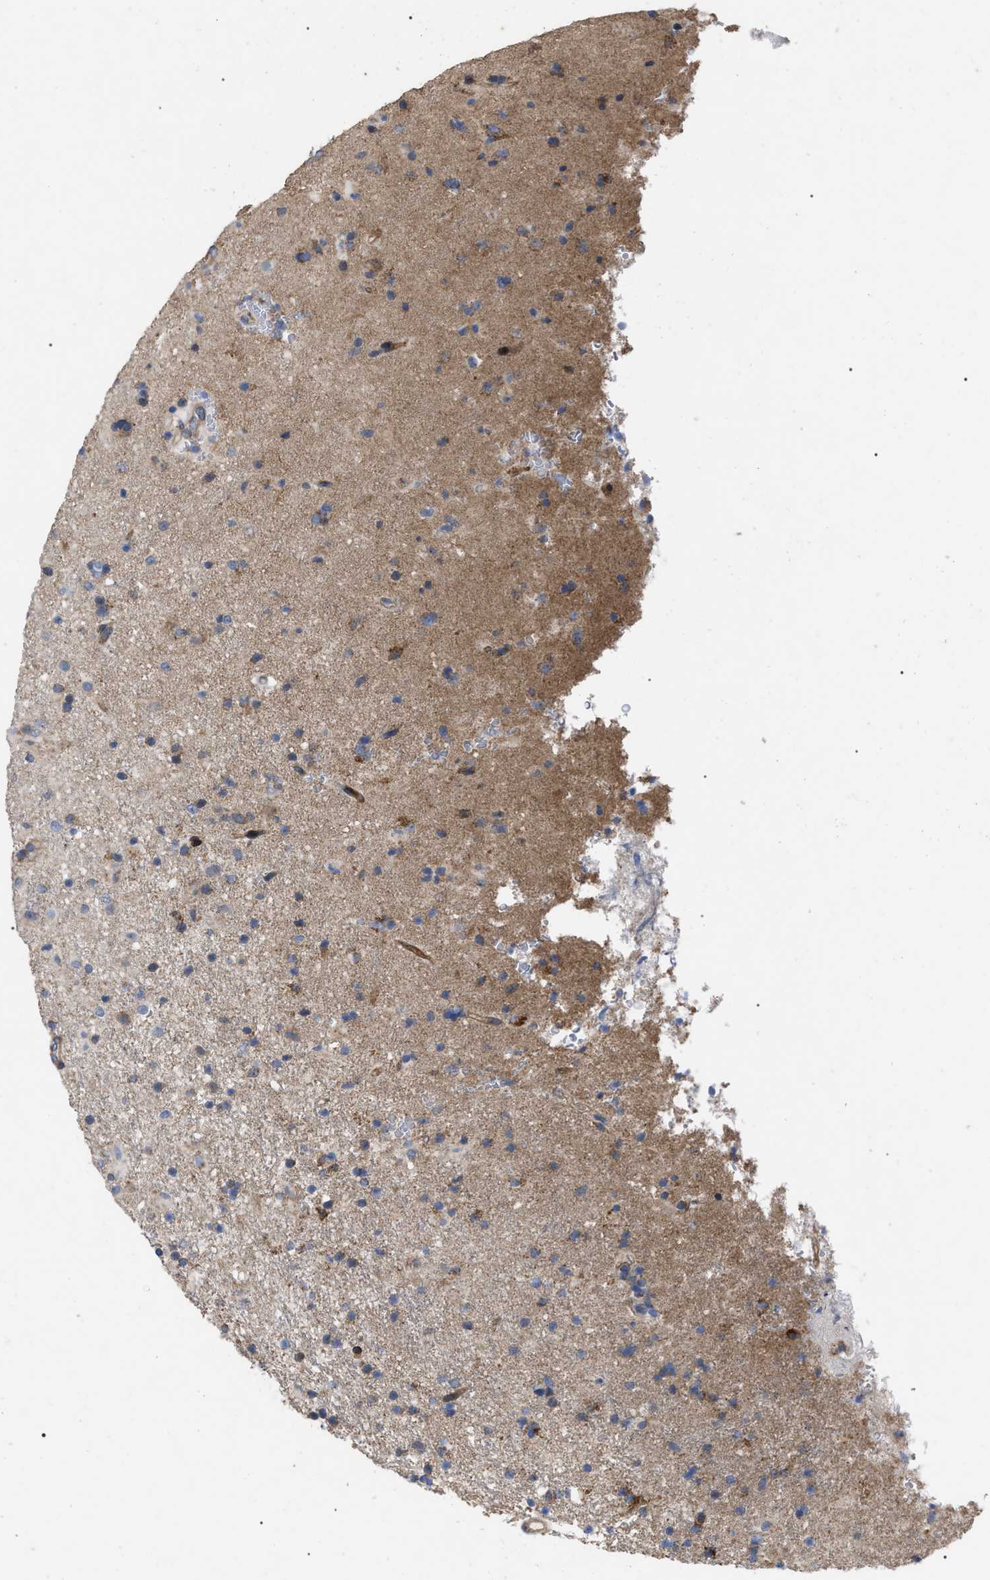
{"staining": {"intensity": "negative", "quantity": "none", "location": "none"}, "tissue": "glioma", "cell_type": "Tumor cells", "image_type": "cancer", "snomed": [{"axis": "morphology", "description": "Glioma, malignant, Low grade"}, {"axis": "topography", "description": "Brain"}], "caption": "Tumor cells are negative for brown protein staining in malignant glioma (low-grade).", "gene": "FAM171A2", "patient": {"sex": "male", "age": 65}}